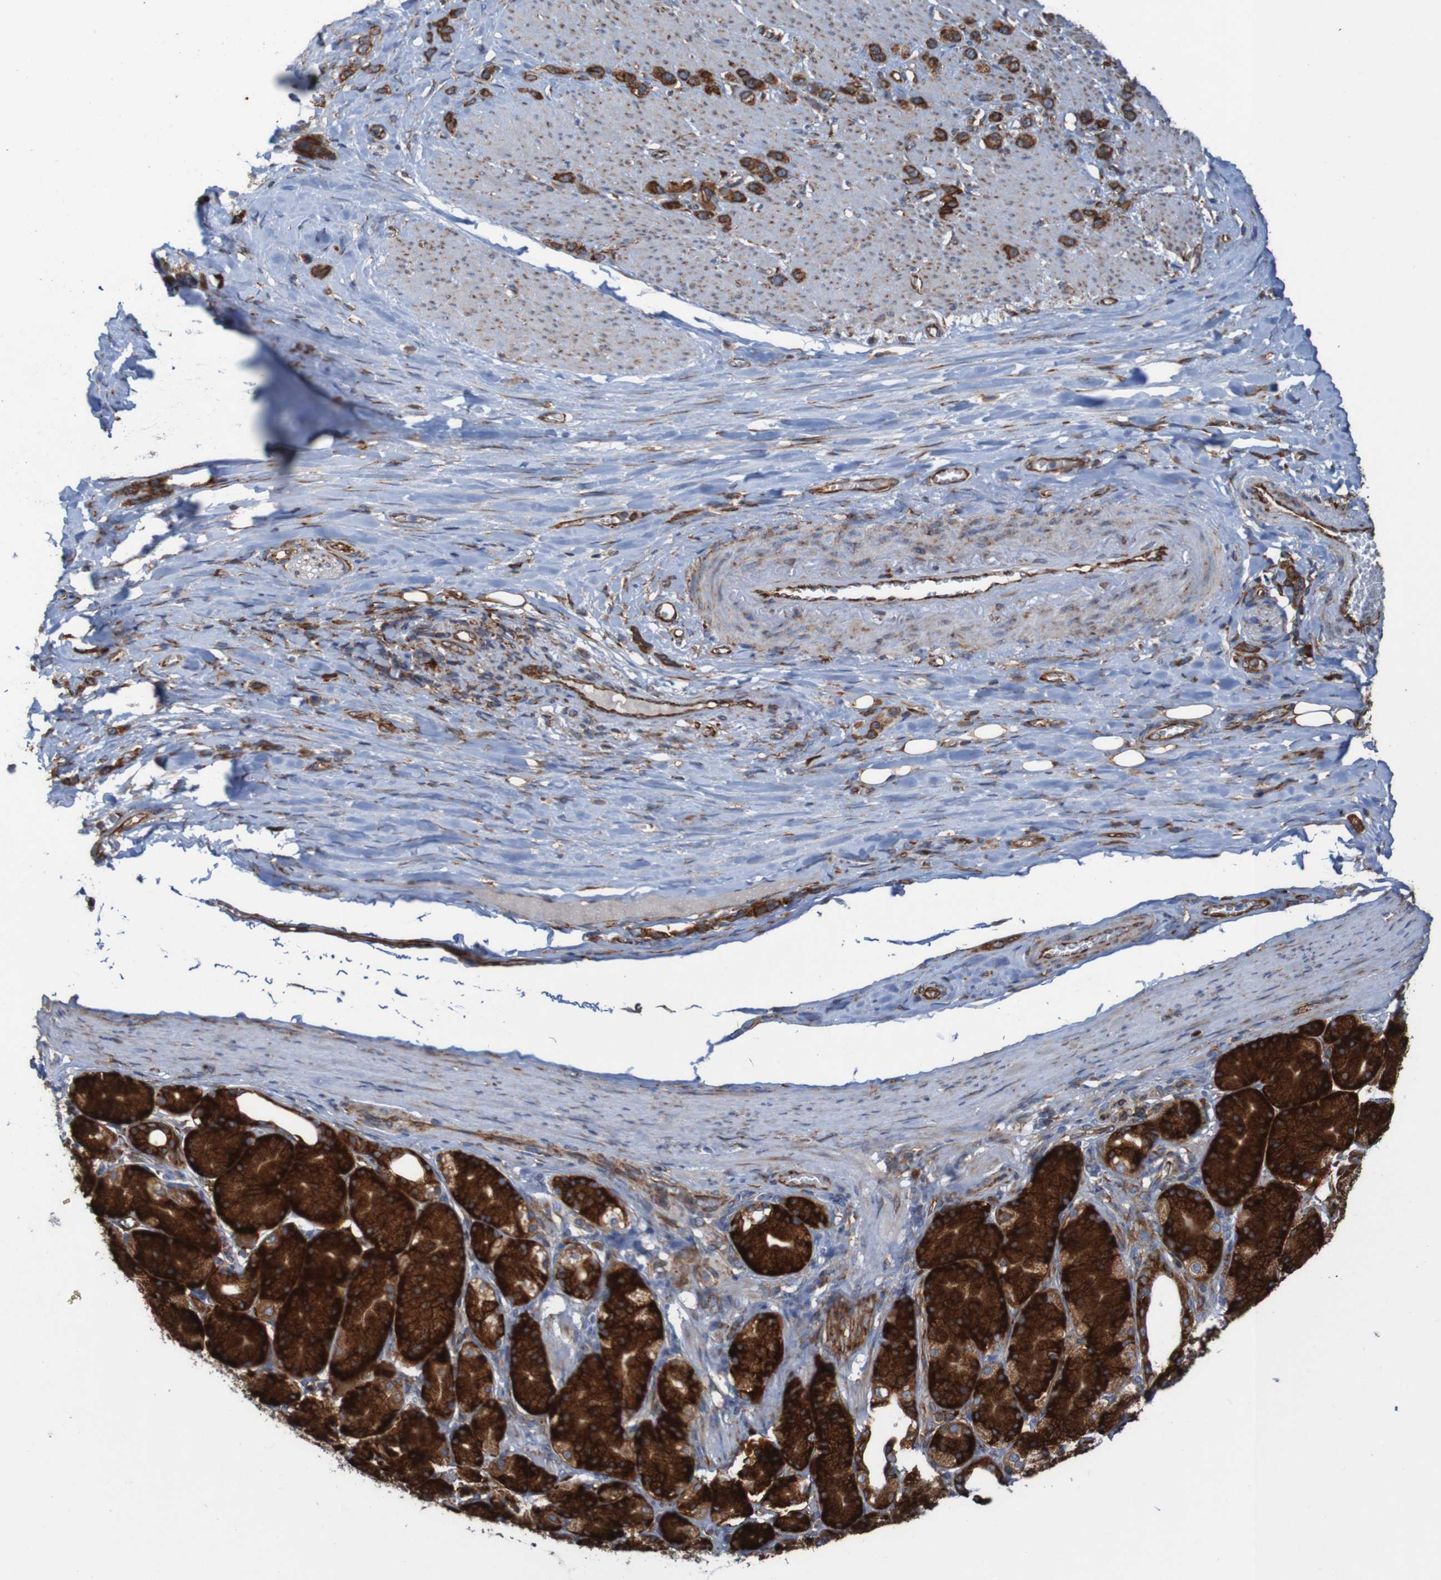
{"staining": {"intensity": "strong", "quantity": ">75%", "location": "cytoplasmic/membranous"}, "tissue": "stomach cancer", "cell_type": "Tumor cells", "image_type": "cancer", "snomed": [{"axis": "morphology", "description": "Normal tissue, NOS"}, {"axis": "morphology", "description": "Adenocarcinoma, NOS"}, {"axis": "morphology", "description": "Adenocarcinoma, High grade"}, {"axis": "topography", "description": "Stomach, upper"}, {"axis": "topography", "description": "Stomach"}], "caption": "Immunohistochemical staining of human stomach cancer (adenocarcinoma) exhibits high levels of strong cytoplasmic/membranous protein staining in about >75% of tumor cells.", "gene": "RPL10", "patient": {"sex": "female", "age": 65}}